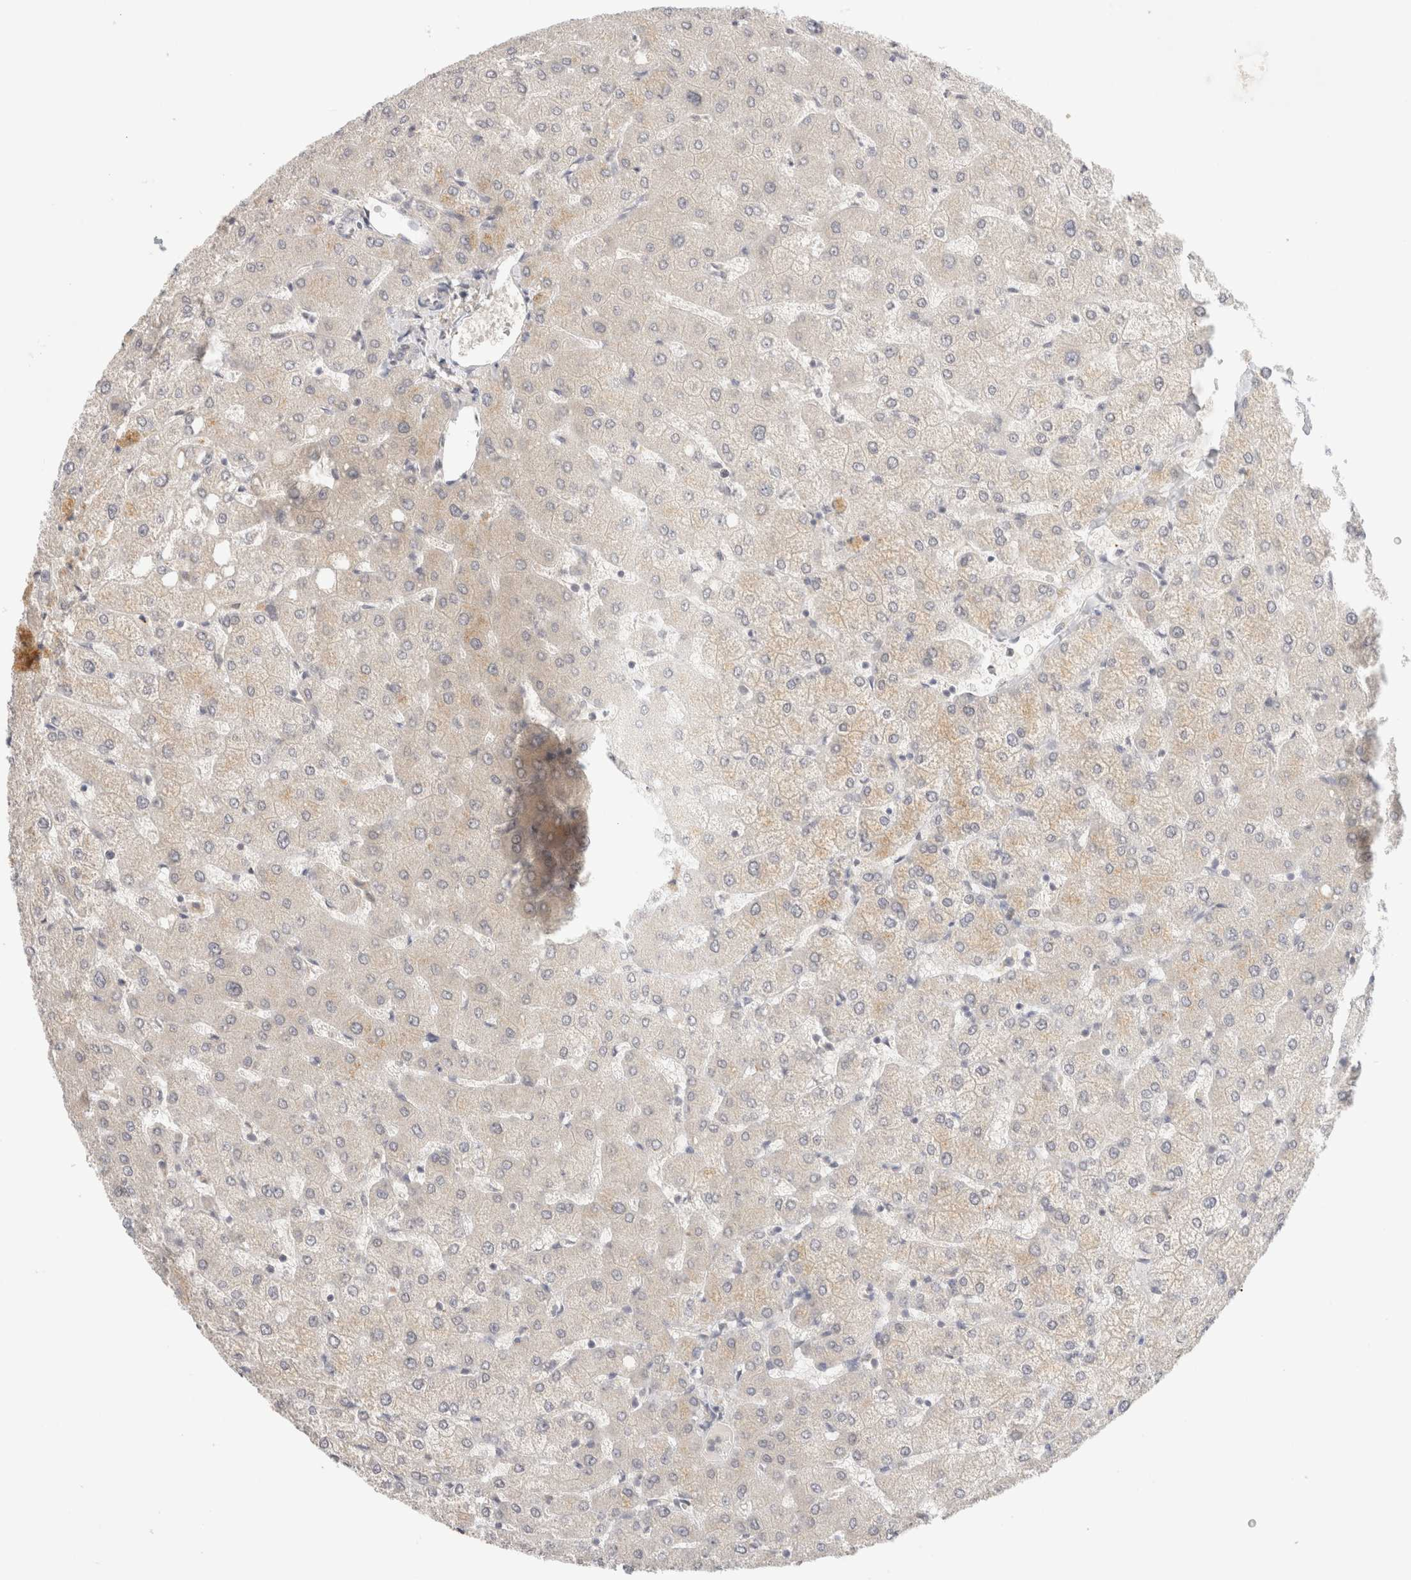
{"staining": {"intensity": "negative", "quantity": "none", "location": "none"}, "tissue": "liver", "cell_type": "Cholangiocytes", "image_type": "normal", "snomed": [{"axis": "morphology", "description": "Normal tissue, NOS"}, {"axis": "topography", "description": "Liver"}], "caption": "Photomicrograph shows no protein expression in cholangiocytes of benign liver.", "gene": "CHRM4", "patient": {"sex": "female", "age": 54}}